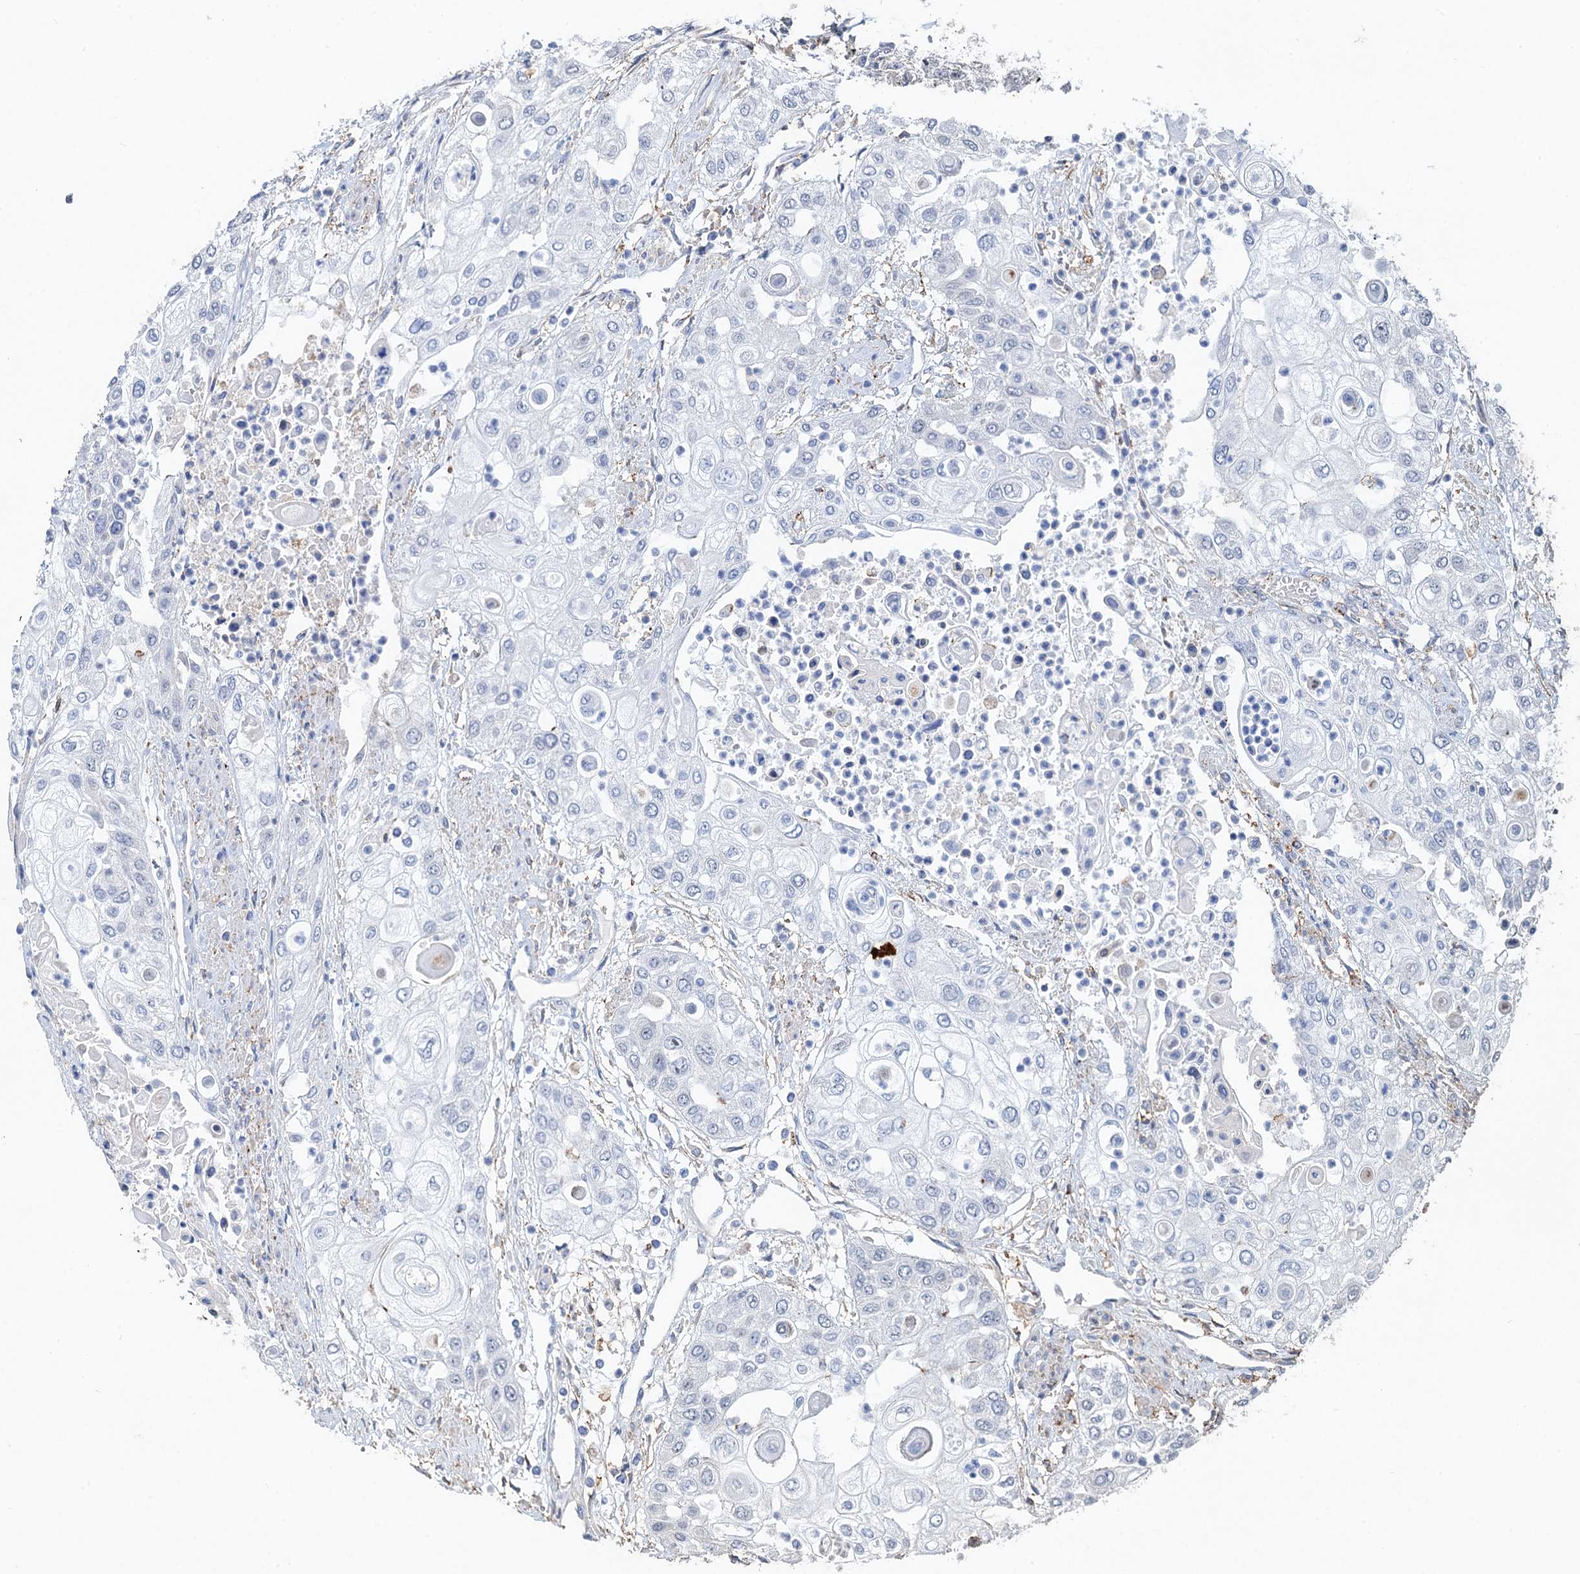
{"staining": {"intensity": "negative", "quantity": "none", "location": "none"}, "tissue": "urothelial cancer", "cell_type": "Tumor cells", "image_type": "cancer", "snomed": [{"axis": "morphology", "description": "Urothelial carcinoma, High grade"}, {"axis": "topography", "description": "Urinary bladder"}], "caption": "Micrograph shows no protein expression in tumor cells of urothelial cancer tissue. (Stains: DAB (3,3'-diaminobenzidine) IHC with hematoxylin counter stain, Microscopy: brightfield microscopy at high magnification).", "gene": "TMA16", "patient": {"sex": "female", "age": 79}}